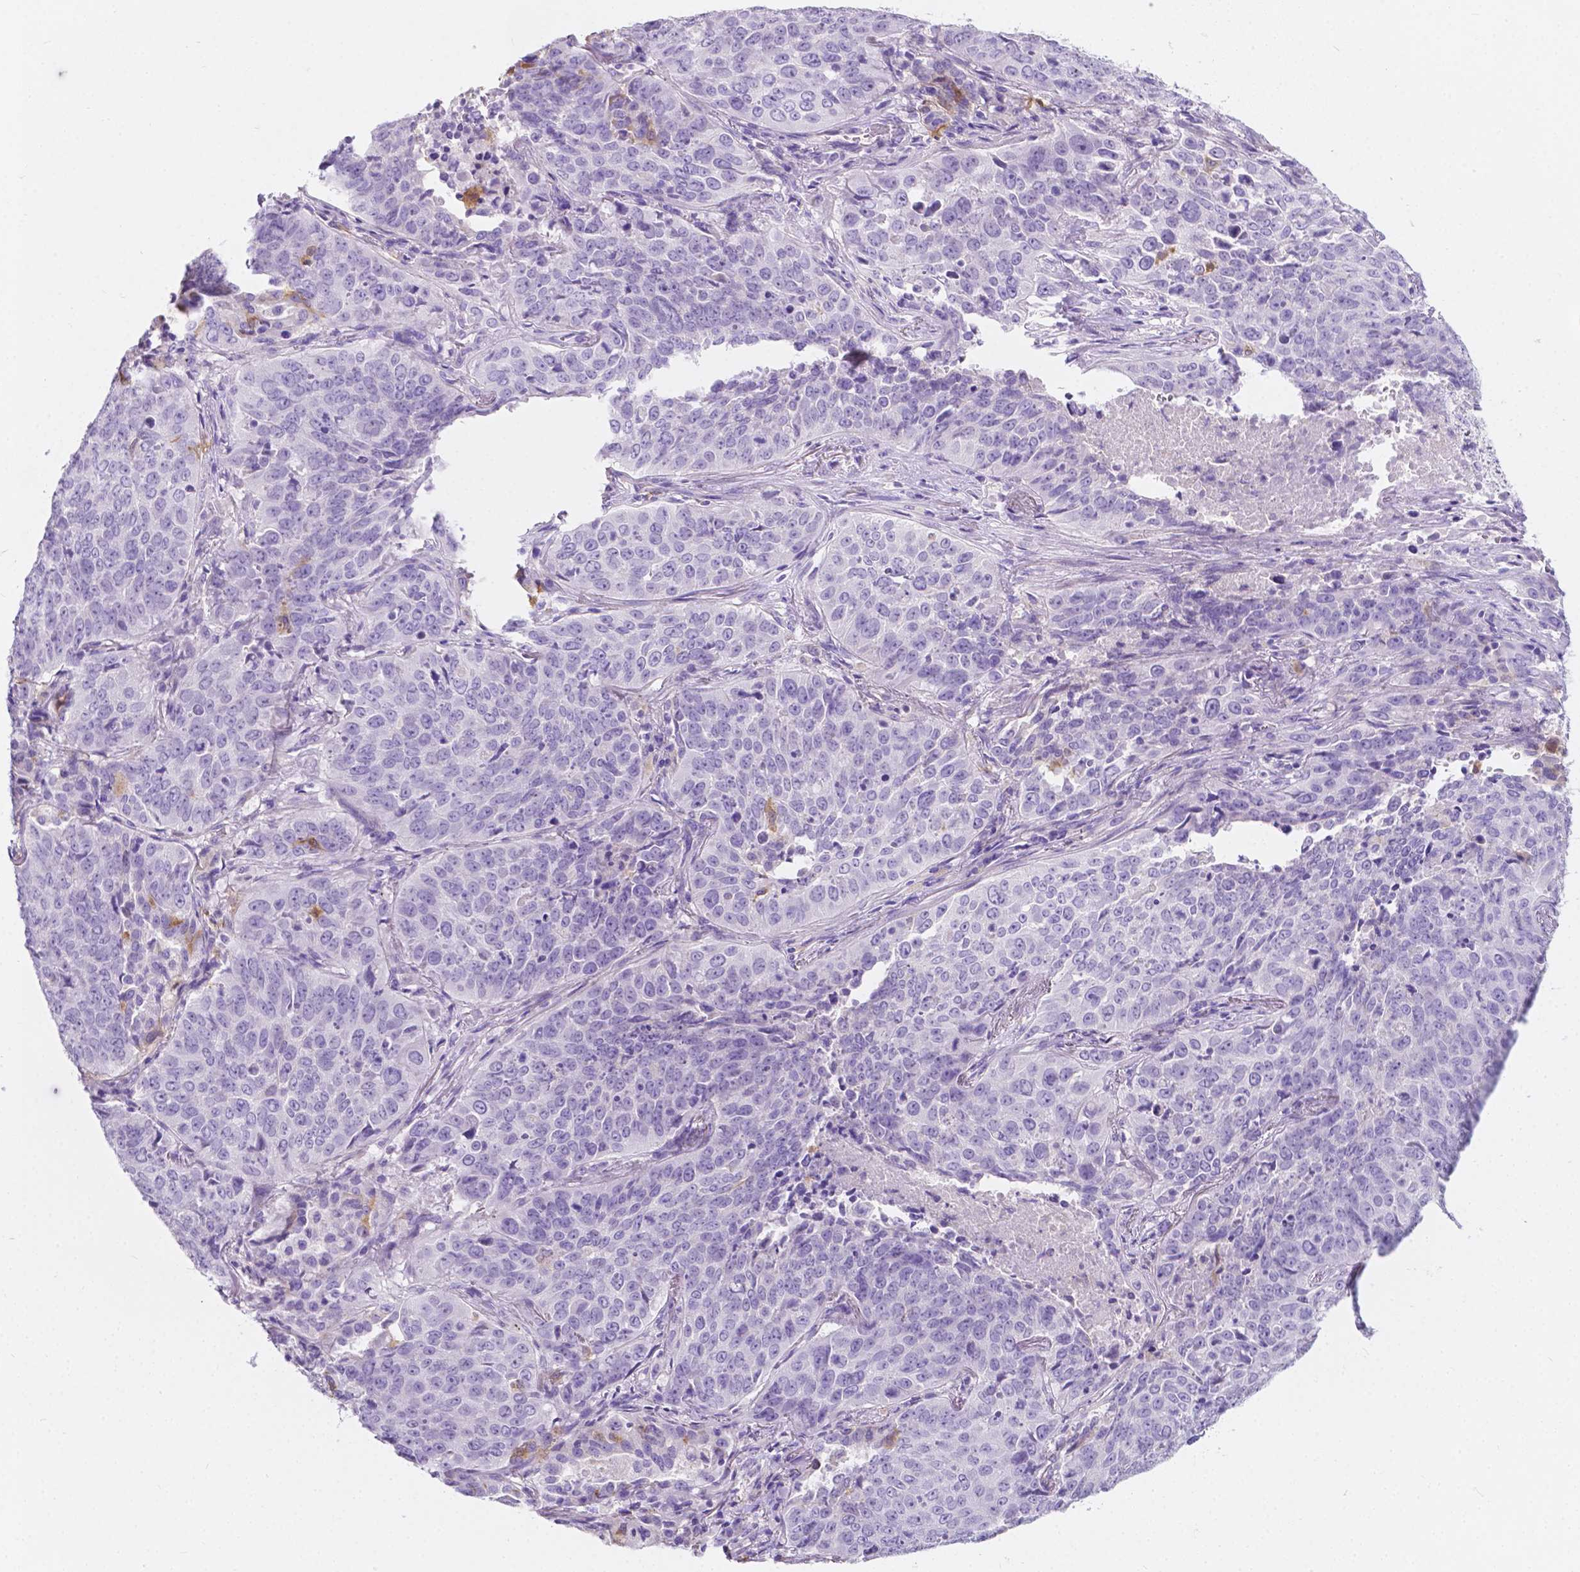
{"staining": {"intensity": "negative", "quantity": "none", "location": "none"}, "tissue": "lung cancer", "cell_type": "Tumor cells", "image_type": "cancer", "snomed": [{"axis": "morphology", "description": "Normal tissue, NOS"}, {"axis": "morphology", "description": "Squamous cell carcinoma, NOS"}, {"axis": "topography", "description": "Bronchus"}, {"axis": "topography", "description": "Lung"}], "caption": "This is an immunohistochemistry micrograph of human squamous cell carcinoma (lung). There is no positivity in tumor cells.", "gene": "GNAO1", "patient": {"sex": "male", "age": 64}}